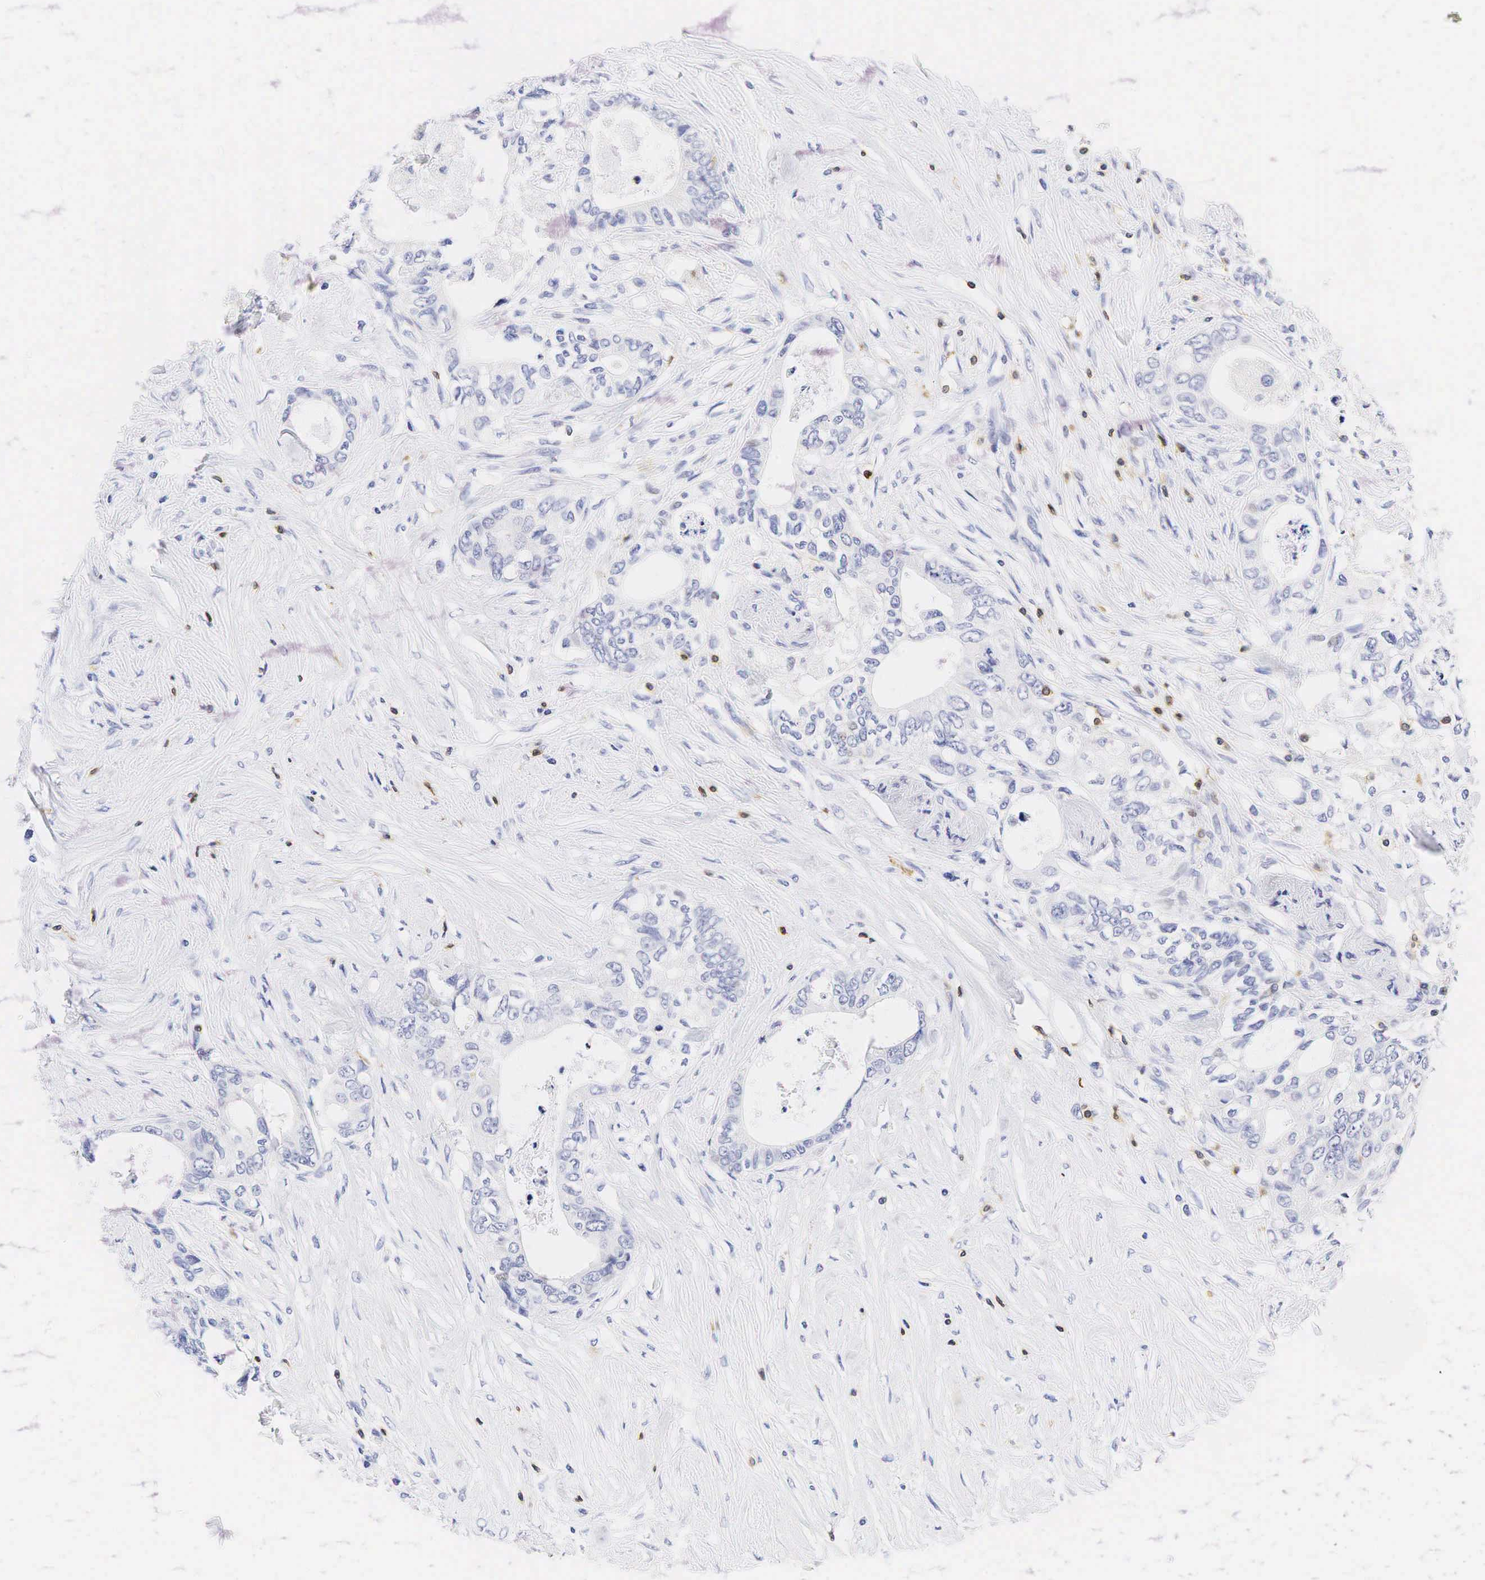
{"staining": {"intensity": "negative", "quantity": "none", "location": "none"}, "tissue": "colorectal cancer", "cell_type": "Tumor cells", "image_type": "cancer", "snomed": [{"axis": "morphology", "description": "Adenocarcinoma, NOS"}, {"axis": "topography", "description": "Rectum"}], "caption": "This is an IHC photomicrograph of colorectal adenocarcinoma. There is no expression in tumor cells.", "gene": "CD3E", "patient": {"sex": "female", "age": 57}}